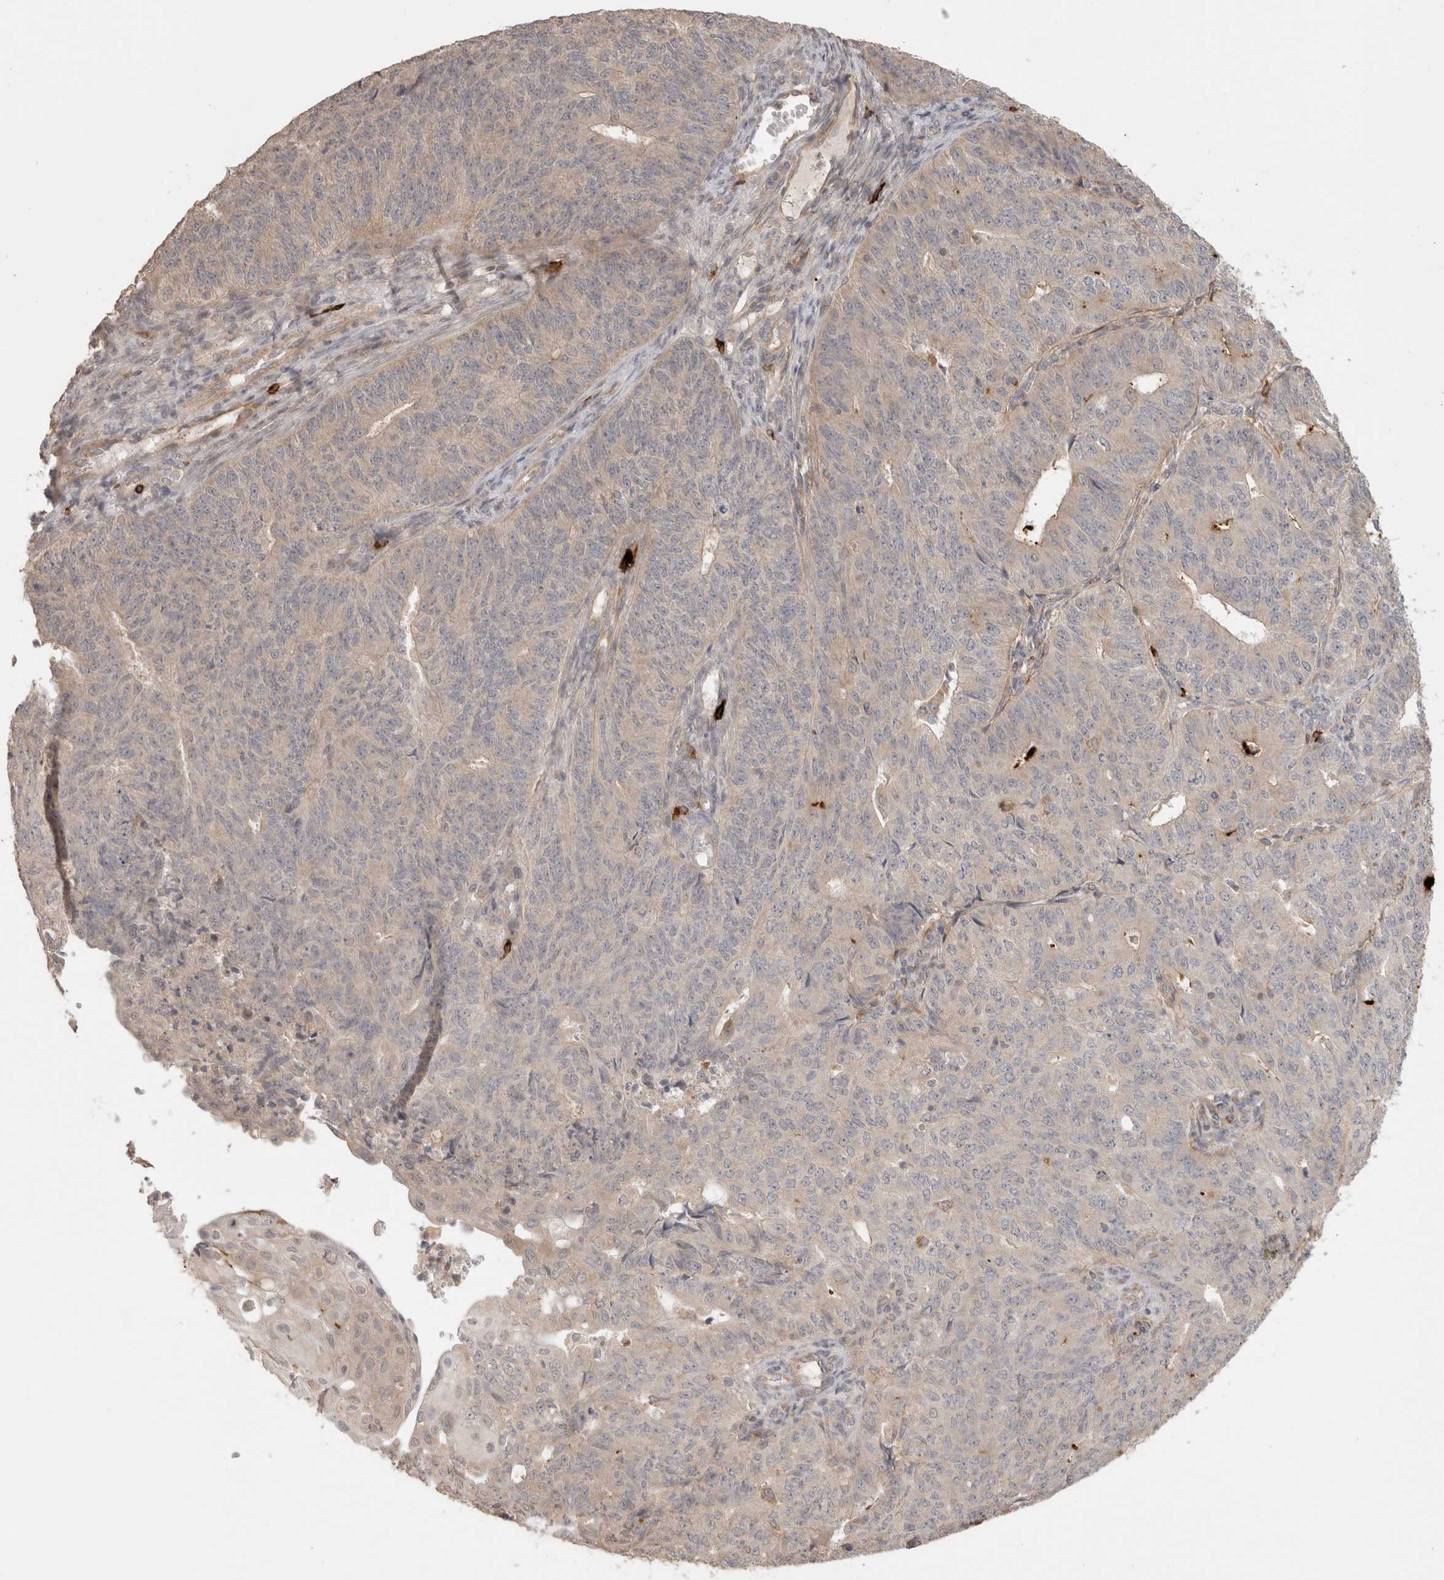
{"staining": {"intensity": "negative", "quantity": "none", "location": "none"}, "tissue": "endometrial cancer", "cell_type": "Tumor cells", "image_type": "cancer", "snomed": [{"axis": "morphology", "description": "Adenocarcinoma, NOS"}, {"axis": "topography", "description": "Endometrium"}], "caption": "IHC image of neoplastic tissue: human adenocarcinoma (endometrial) stained with DAB demonstrates no significant protein positivity in tumor cells. The staining was performed using DAB to visualize the protein expression in brown, while the nuclei were stained in blue with hematoxylin (Magnification: 20x).", "gene": "HSPG2", "patient": {"sex": "female", "age": 32}}